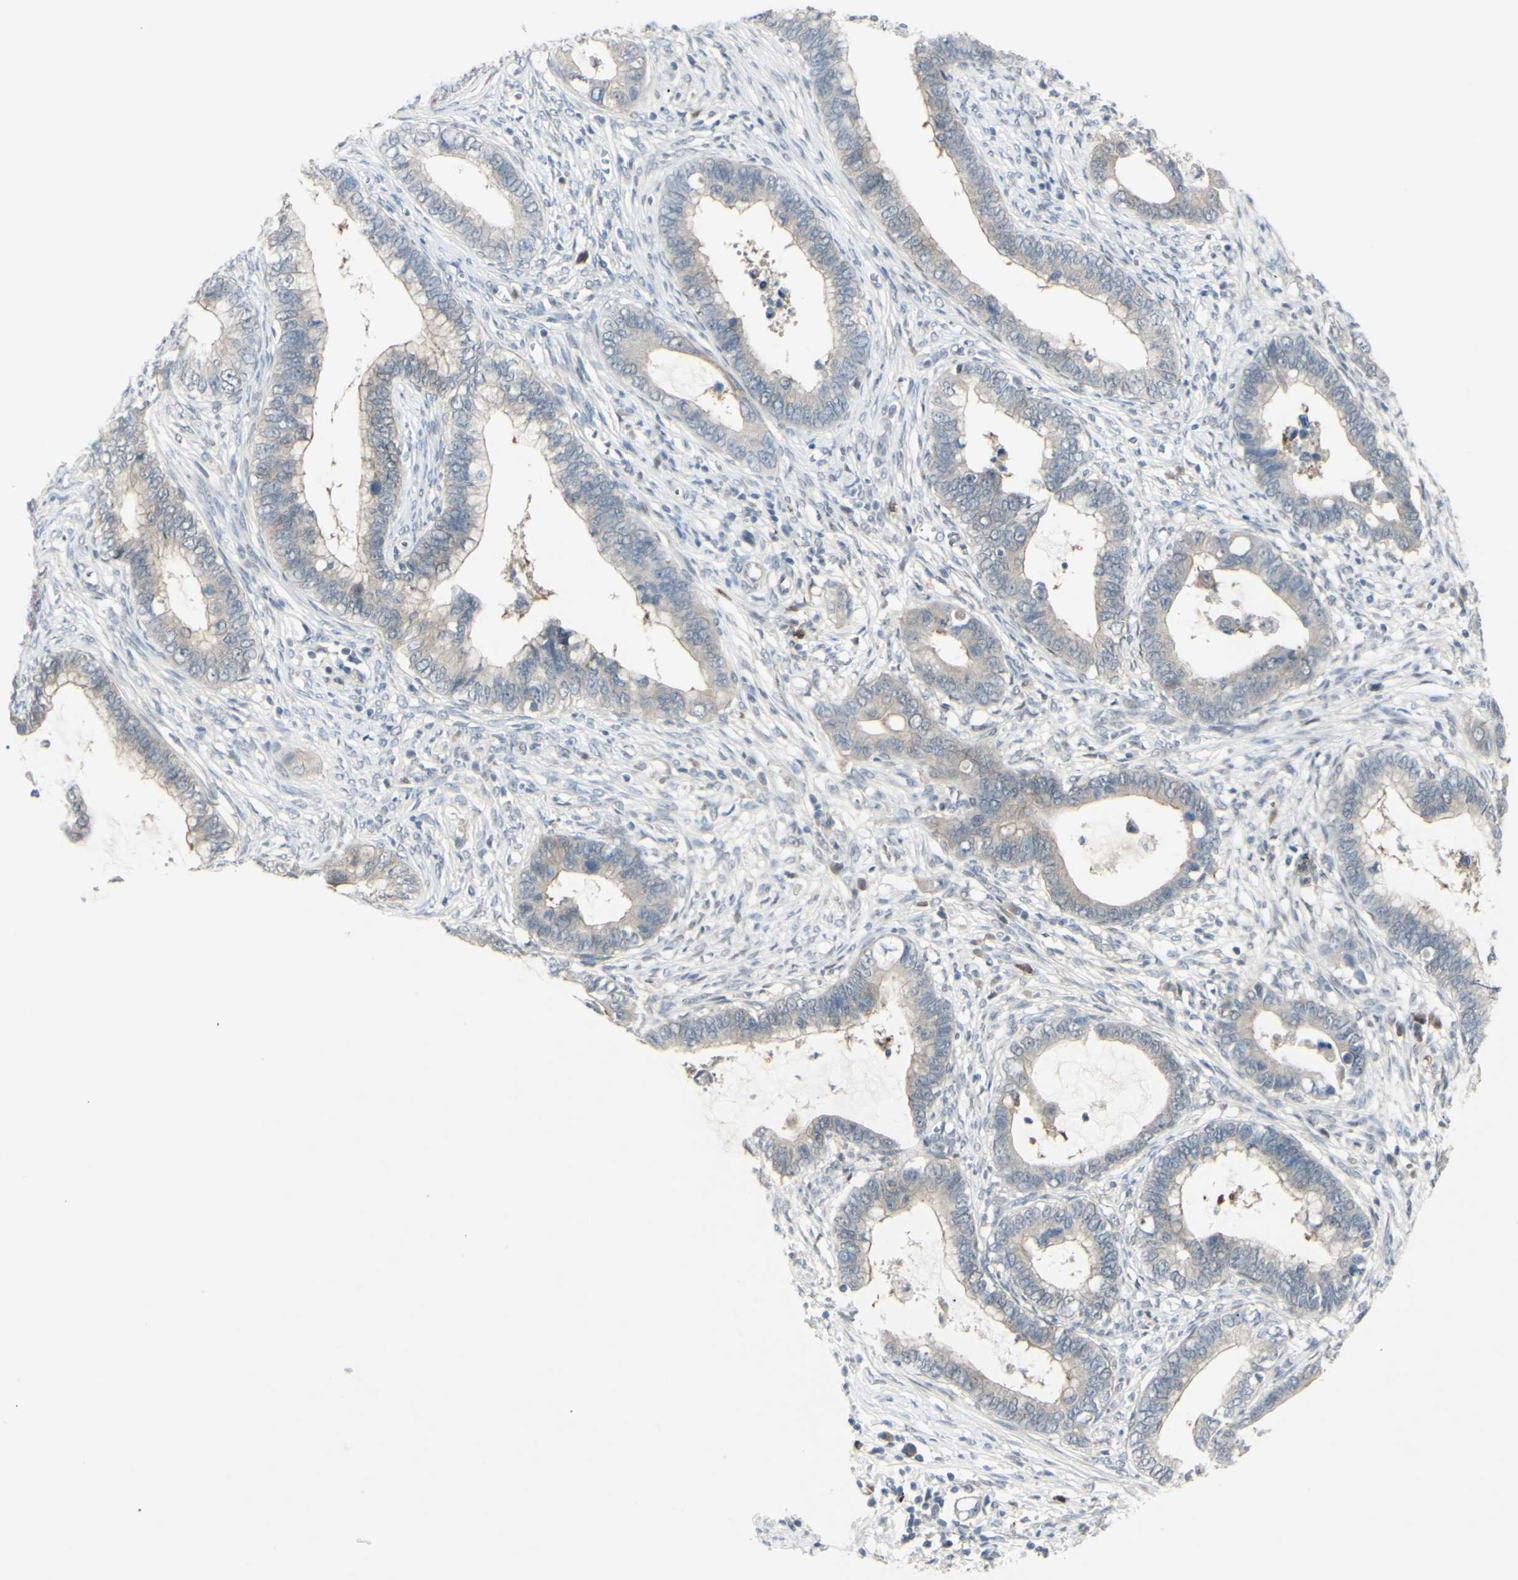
{"staining": {"intensity": "weak", "quantity": "<25%", "location": "cytoplasmic/membranous"}, "tissue": "cervical cancer", "cell_type": "Tumor cells", "image_type": "cancer", "snomed": [{"axis": "morphology", "description": "Adenocarcinoma, NOS"}, {"axis": "topography", "description": "Cervix"}], "caption": "The photomicrograph displays no staining of tumor cells in cervical cancer. (Immunohistochemistry (ihc), brightfield microscopy, high magnification).", "gene": "ETNK1", "patient": {"sex": "female", "age": 44}}